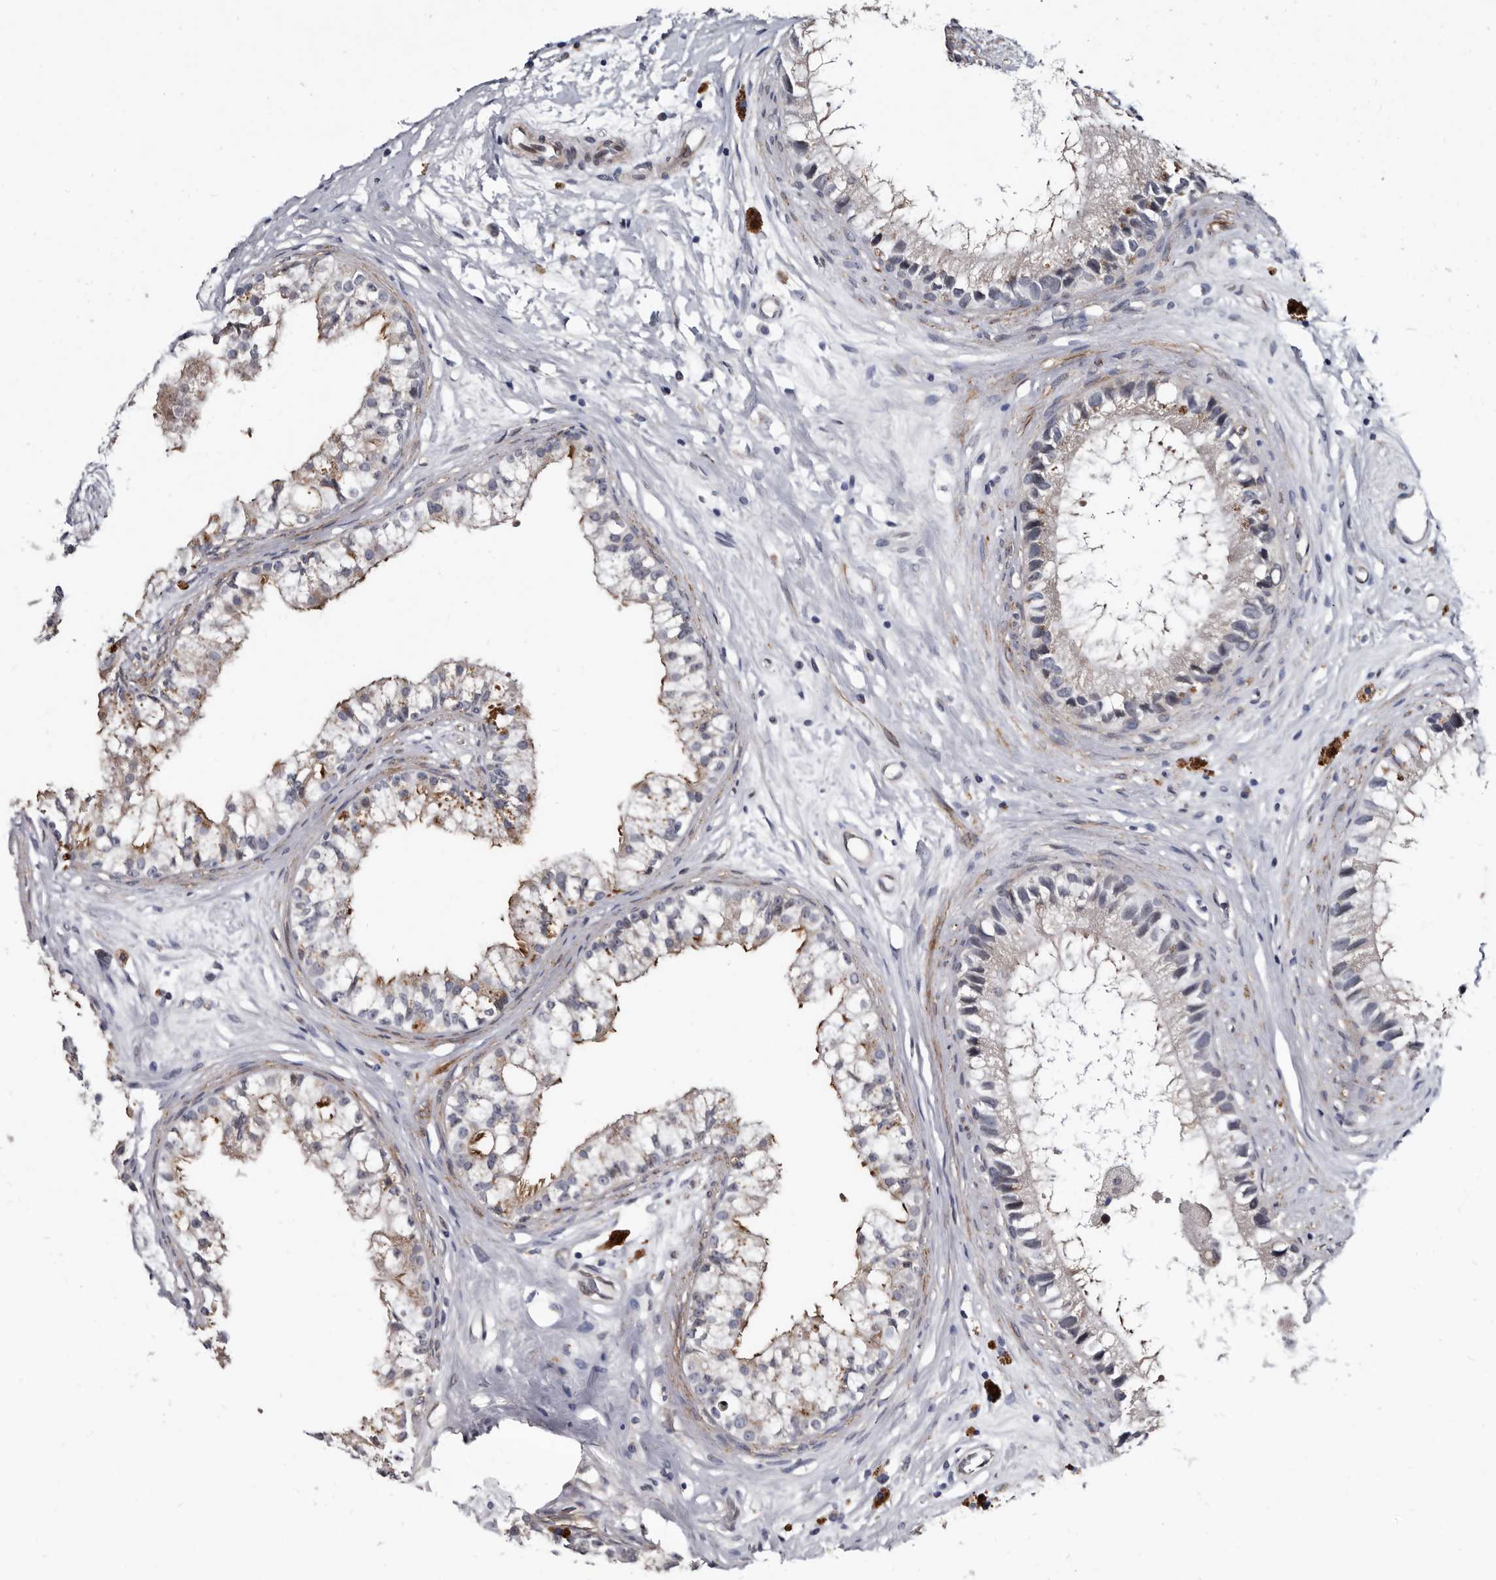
{"staining": {"intensity": "weak", "quantity": "<25%", "location": "cytoplasmic/membranous"}, "tissue": "epididymis", "cell_type": "Glandular cells", "image_type": "normal", "snomed": [{"axis": "morphology", "description": "Normal tissue, NOS"}, {"axis": "topography", "description": "Epididymis"}], "caption": "A photomicrograph of epididymis stained for a protein reveals no brown staining in glandular cells.", "gene": "PROM1", "patient": {"sex": "male", "age": 80}}